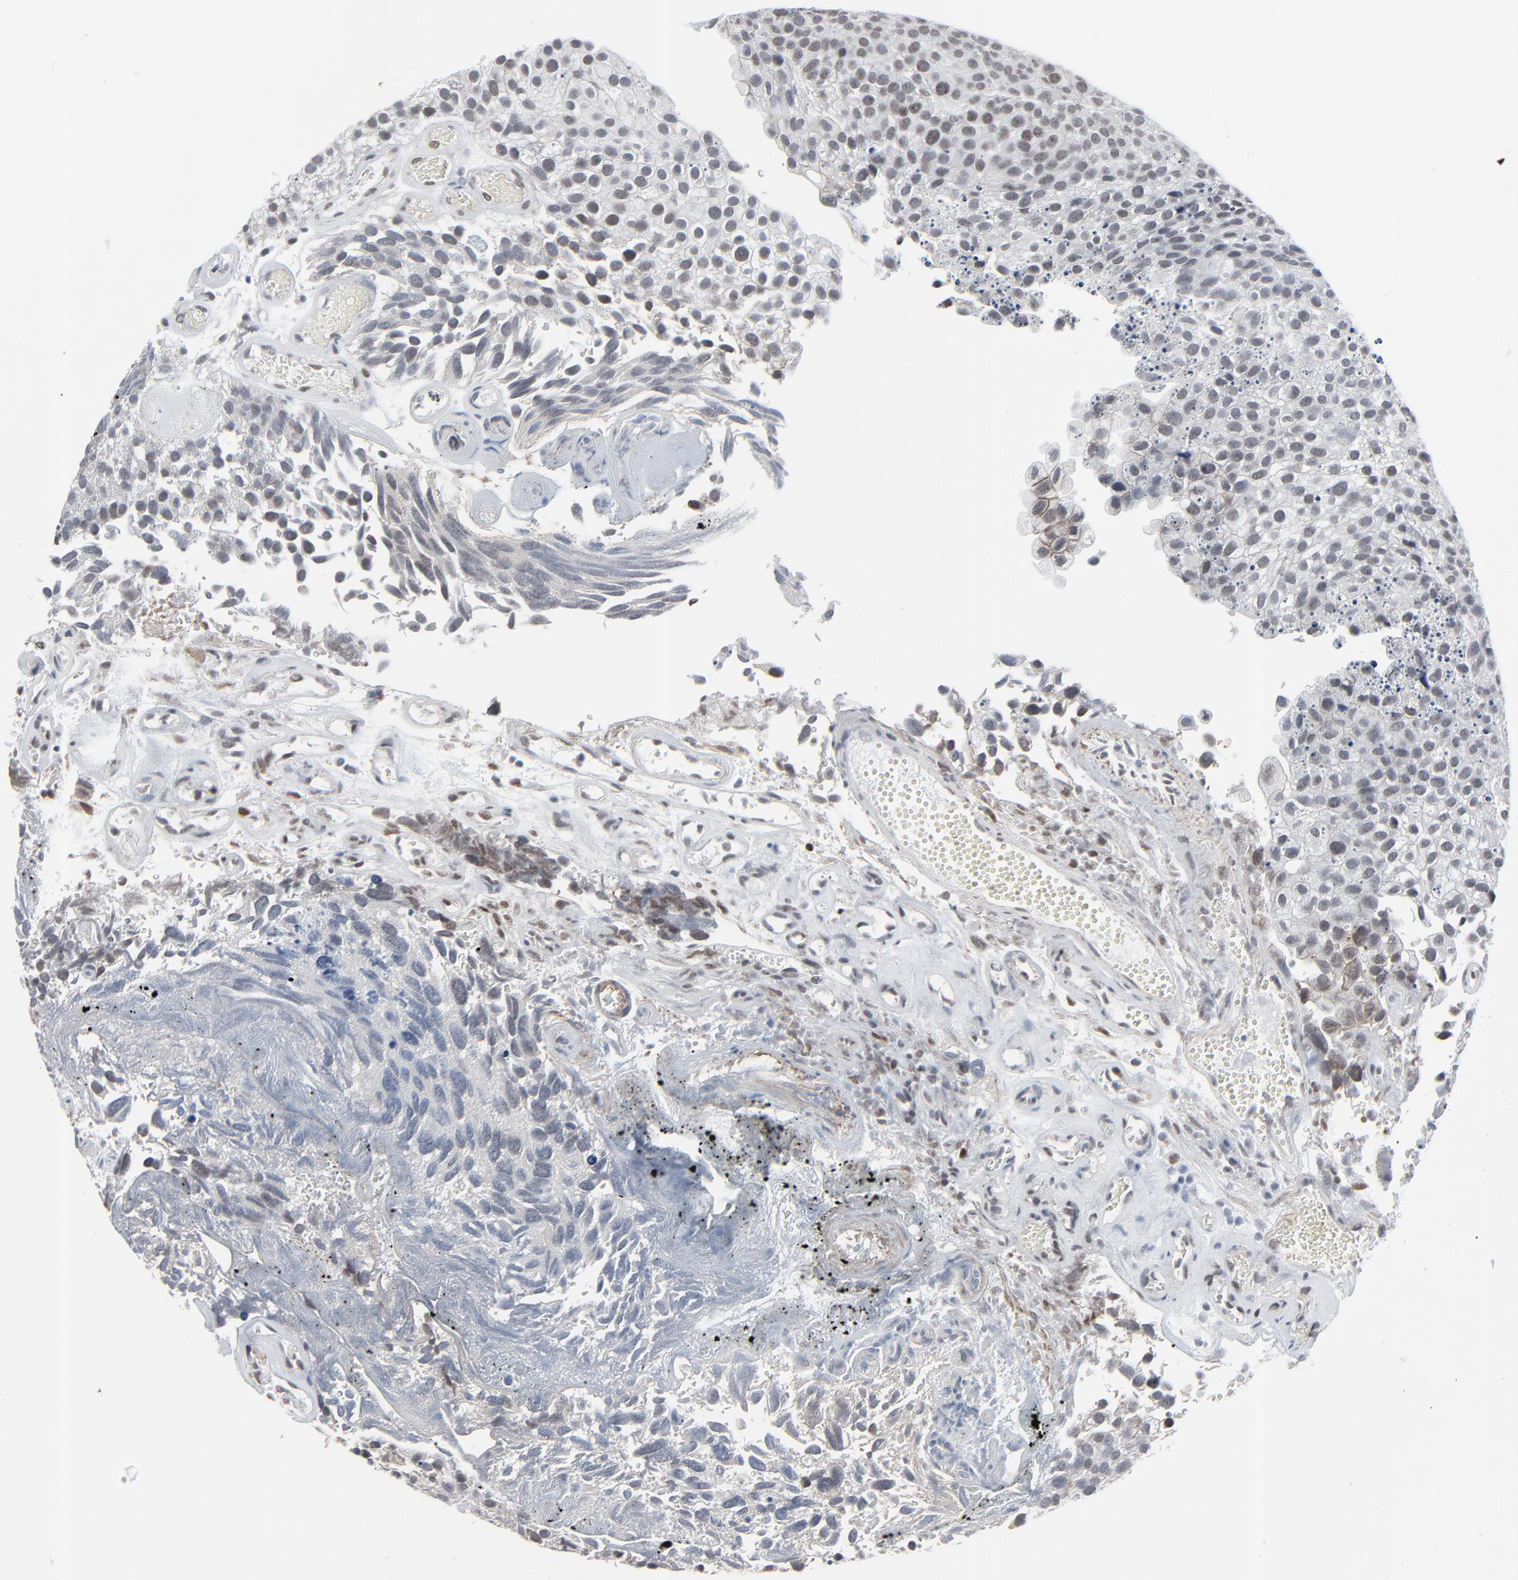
{"staining": {"intensity": "weak", "quantity": "<25%", "location": "nuclear"}, "tissue": "urothelial cancer", "cell_type": "Tumor cells", "image_type": "cancer", "snomed": [{"axis": "morphology", "description": "Urothelial carcinoma, High grade"}, {"axis": "topography", "description": "Urinary bladder"}], "caption": "DAB (3,3'-diaminobenzidine) immunohistochemical staining of human high-grade urothelial carcinoma exhibits no significant staining in tumor cells.", "gene": "FBXO28", "patient": {"sex": "male", "age": 72}}